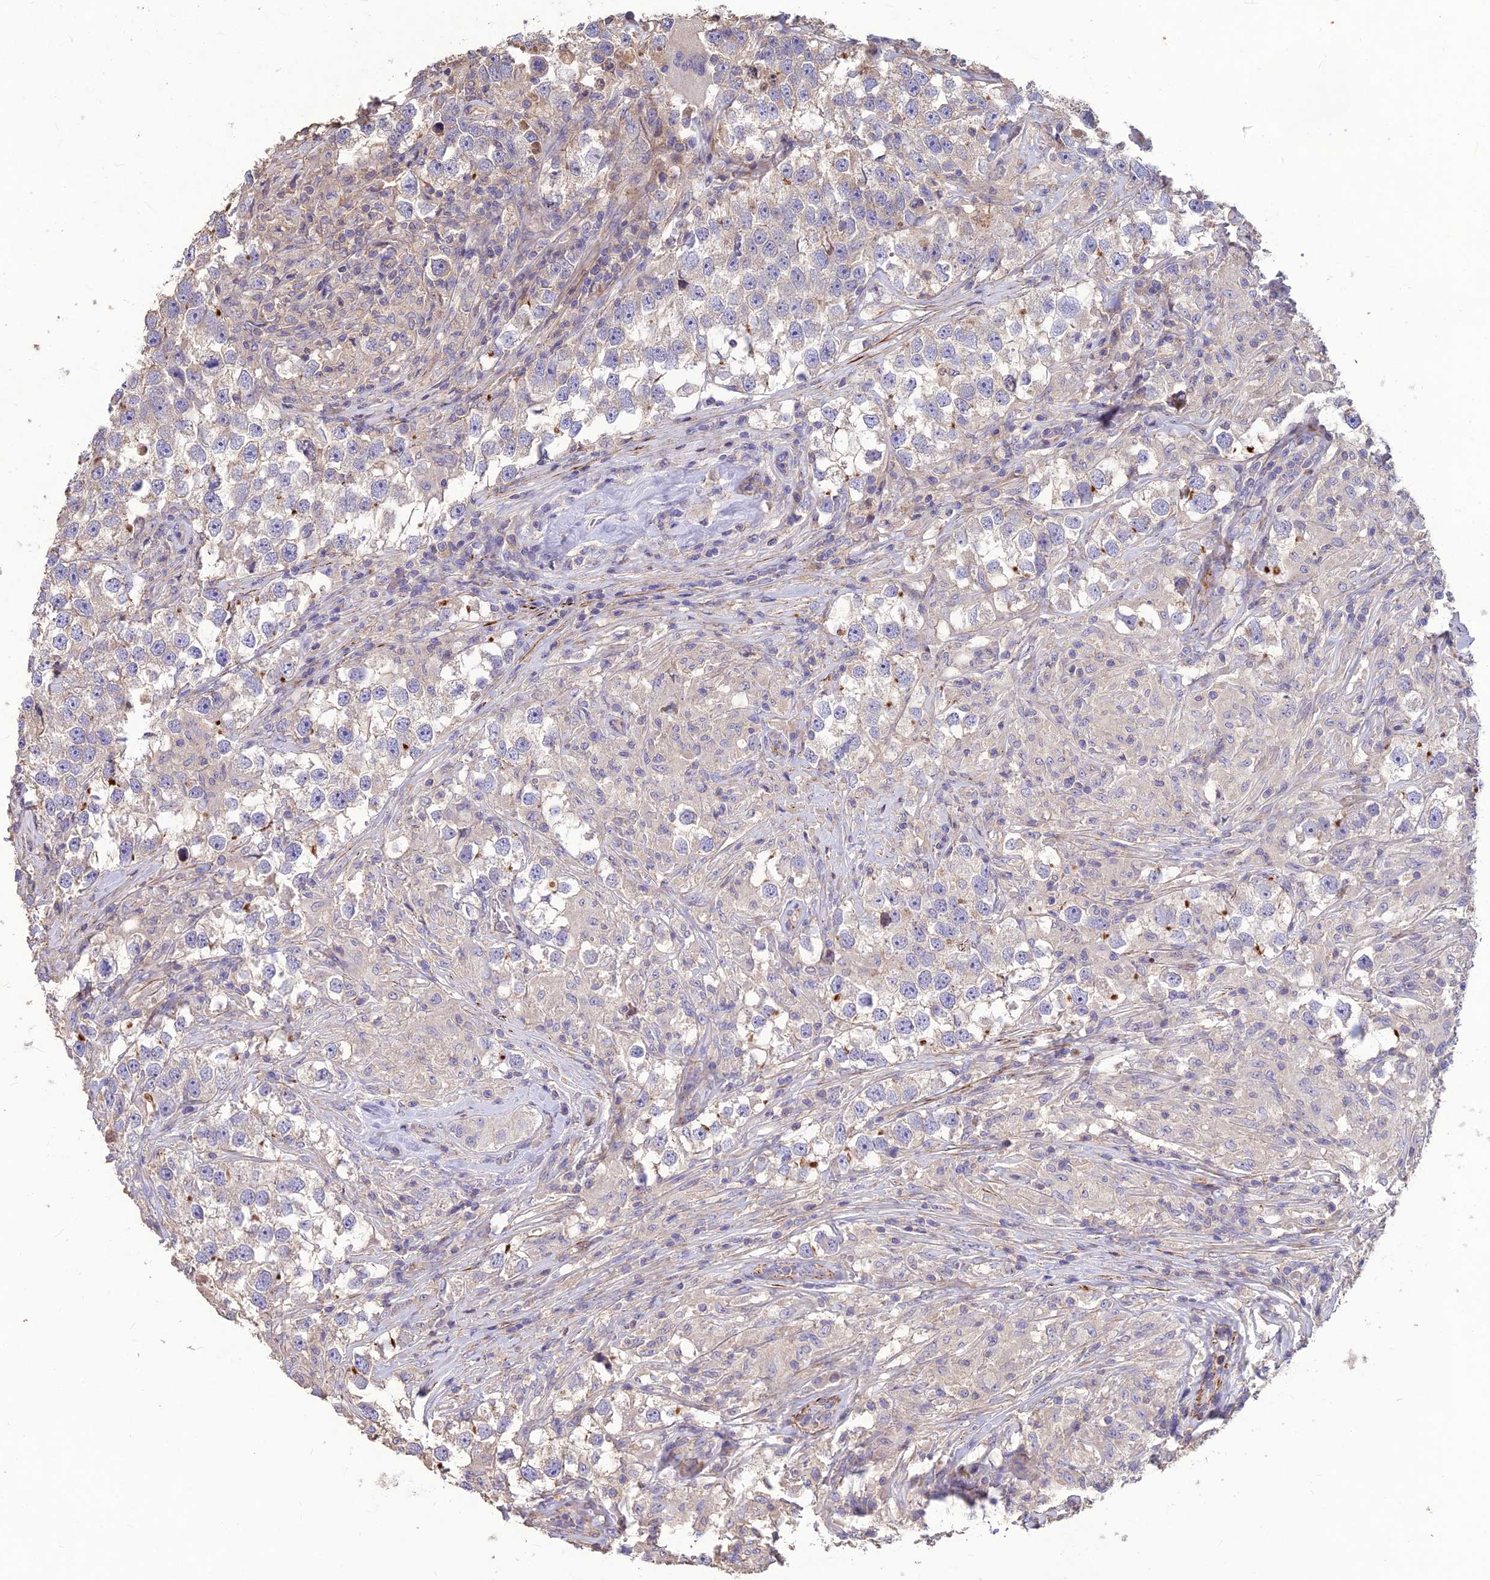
{"staining": {"intensity": "negative", "quantity": "none", "location": "none"}, "tissue": "testis cancer", "cell_type": "Tumor cells", "image_type": "cancer", "snomed": [{"axis": "morphology", "description": "Seminoma, NOS"}, {"axis": "topography", "description": "Testis"}], "caption": "Immunohistochemistry of seminoma (testis) shows no positivity in tumor cells.", "gene": "CLUH", "patient": {"sex": "male", "age": 46}}